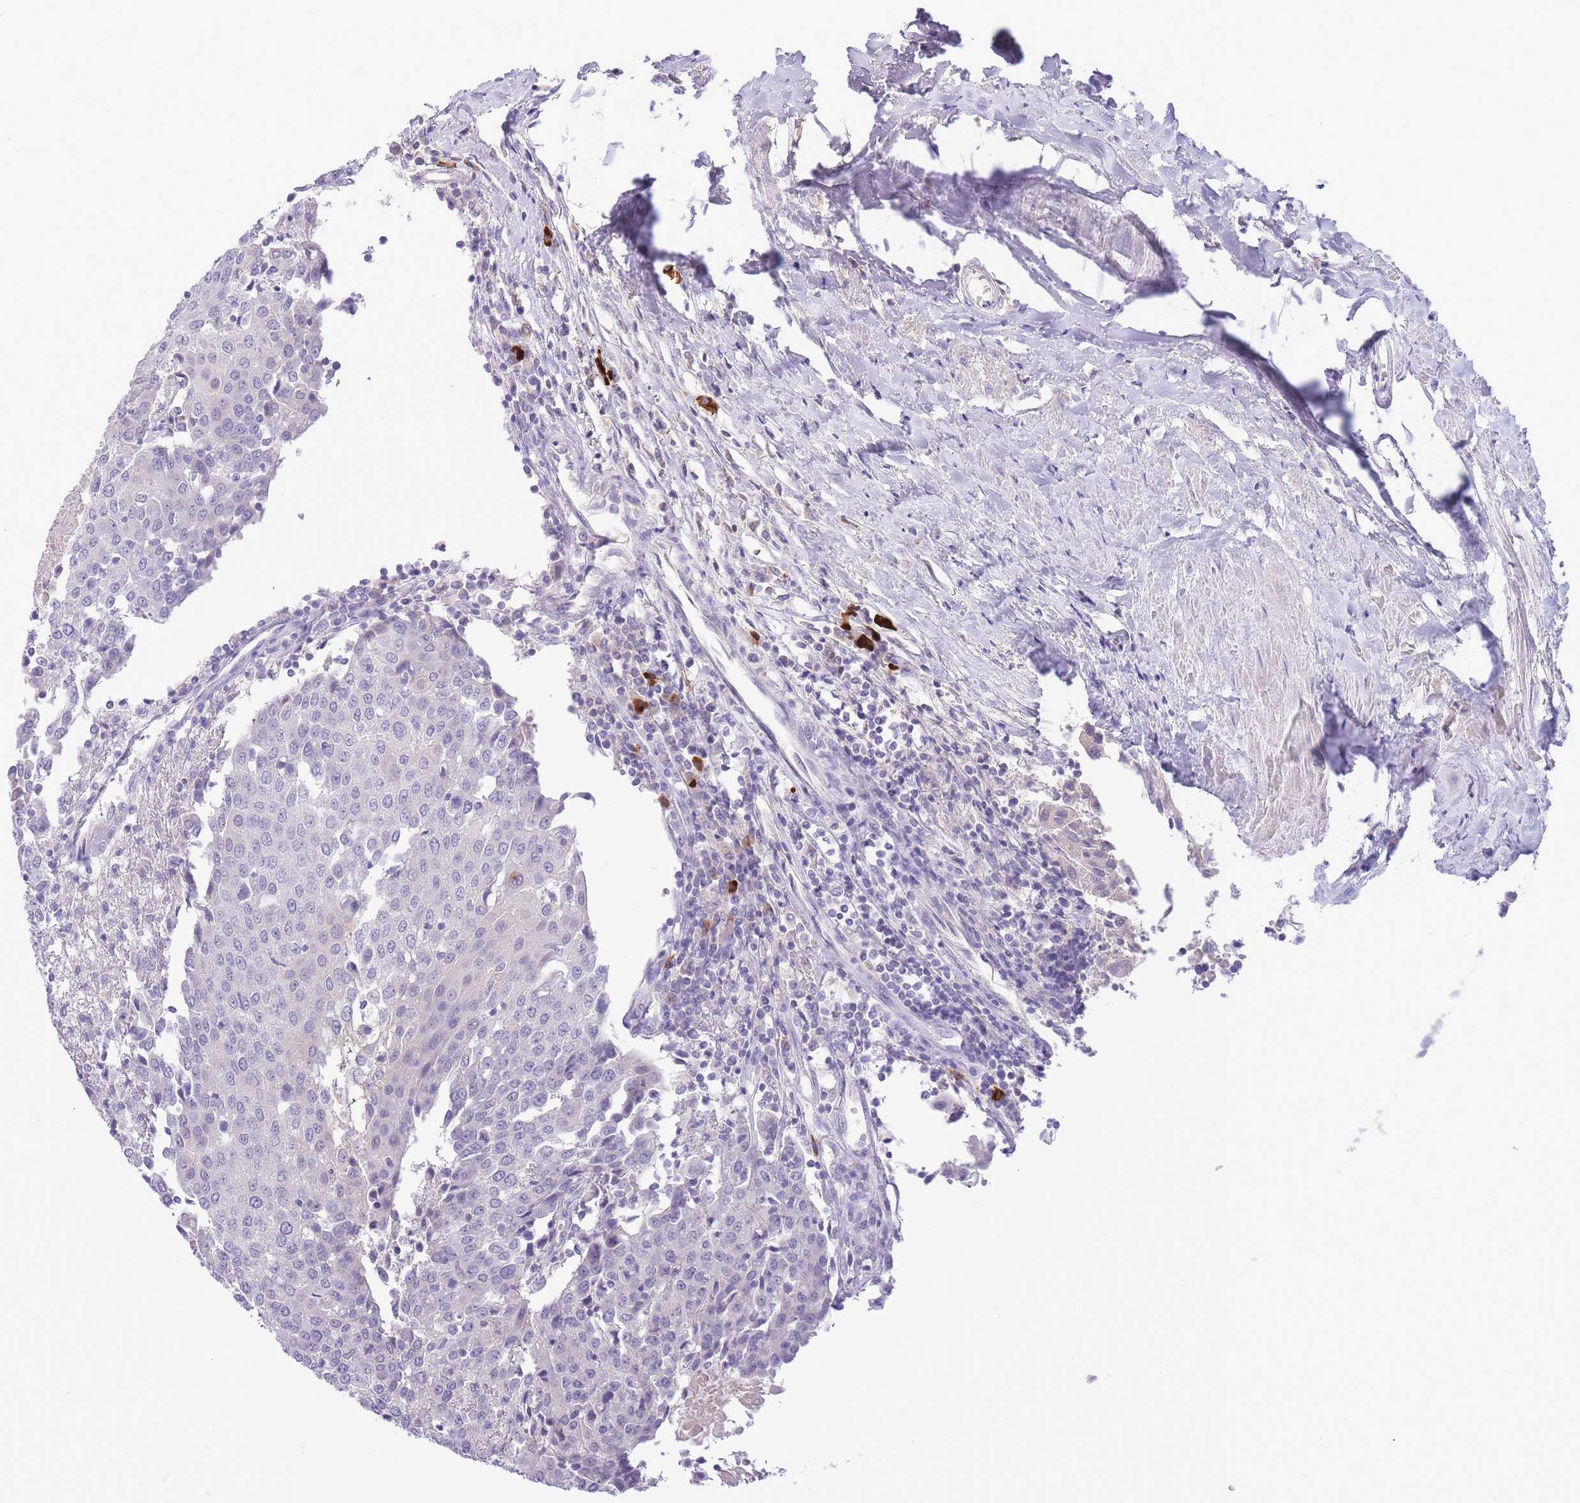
{"staining": {"intensity": "negative", "quantity": "none", "location": "none"}, "tissue": "urothelial cancer", "cell_type": "Tumor cells", "image_type": "cancer", "snomed": [{"axis": "morphology", "description": "Urothelial carcinoma, High grade"}, {"axis": "topography", "description": "Urinary bladder"}], "caption": "The histopathology image reveals no significant positivity in tumor cells of urothelial cancer.", "gene": "ASAP3", "patient": {"sex": "female", "age": 85}}